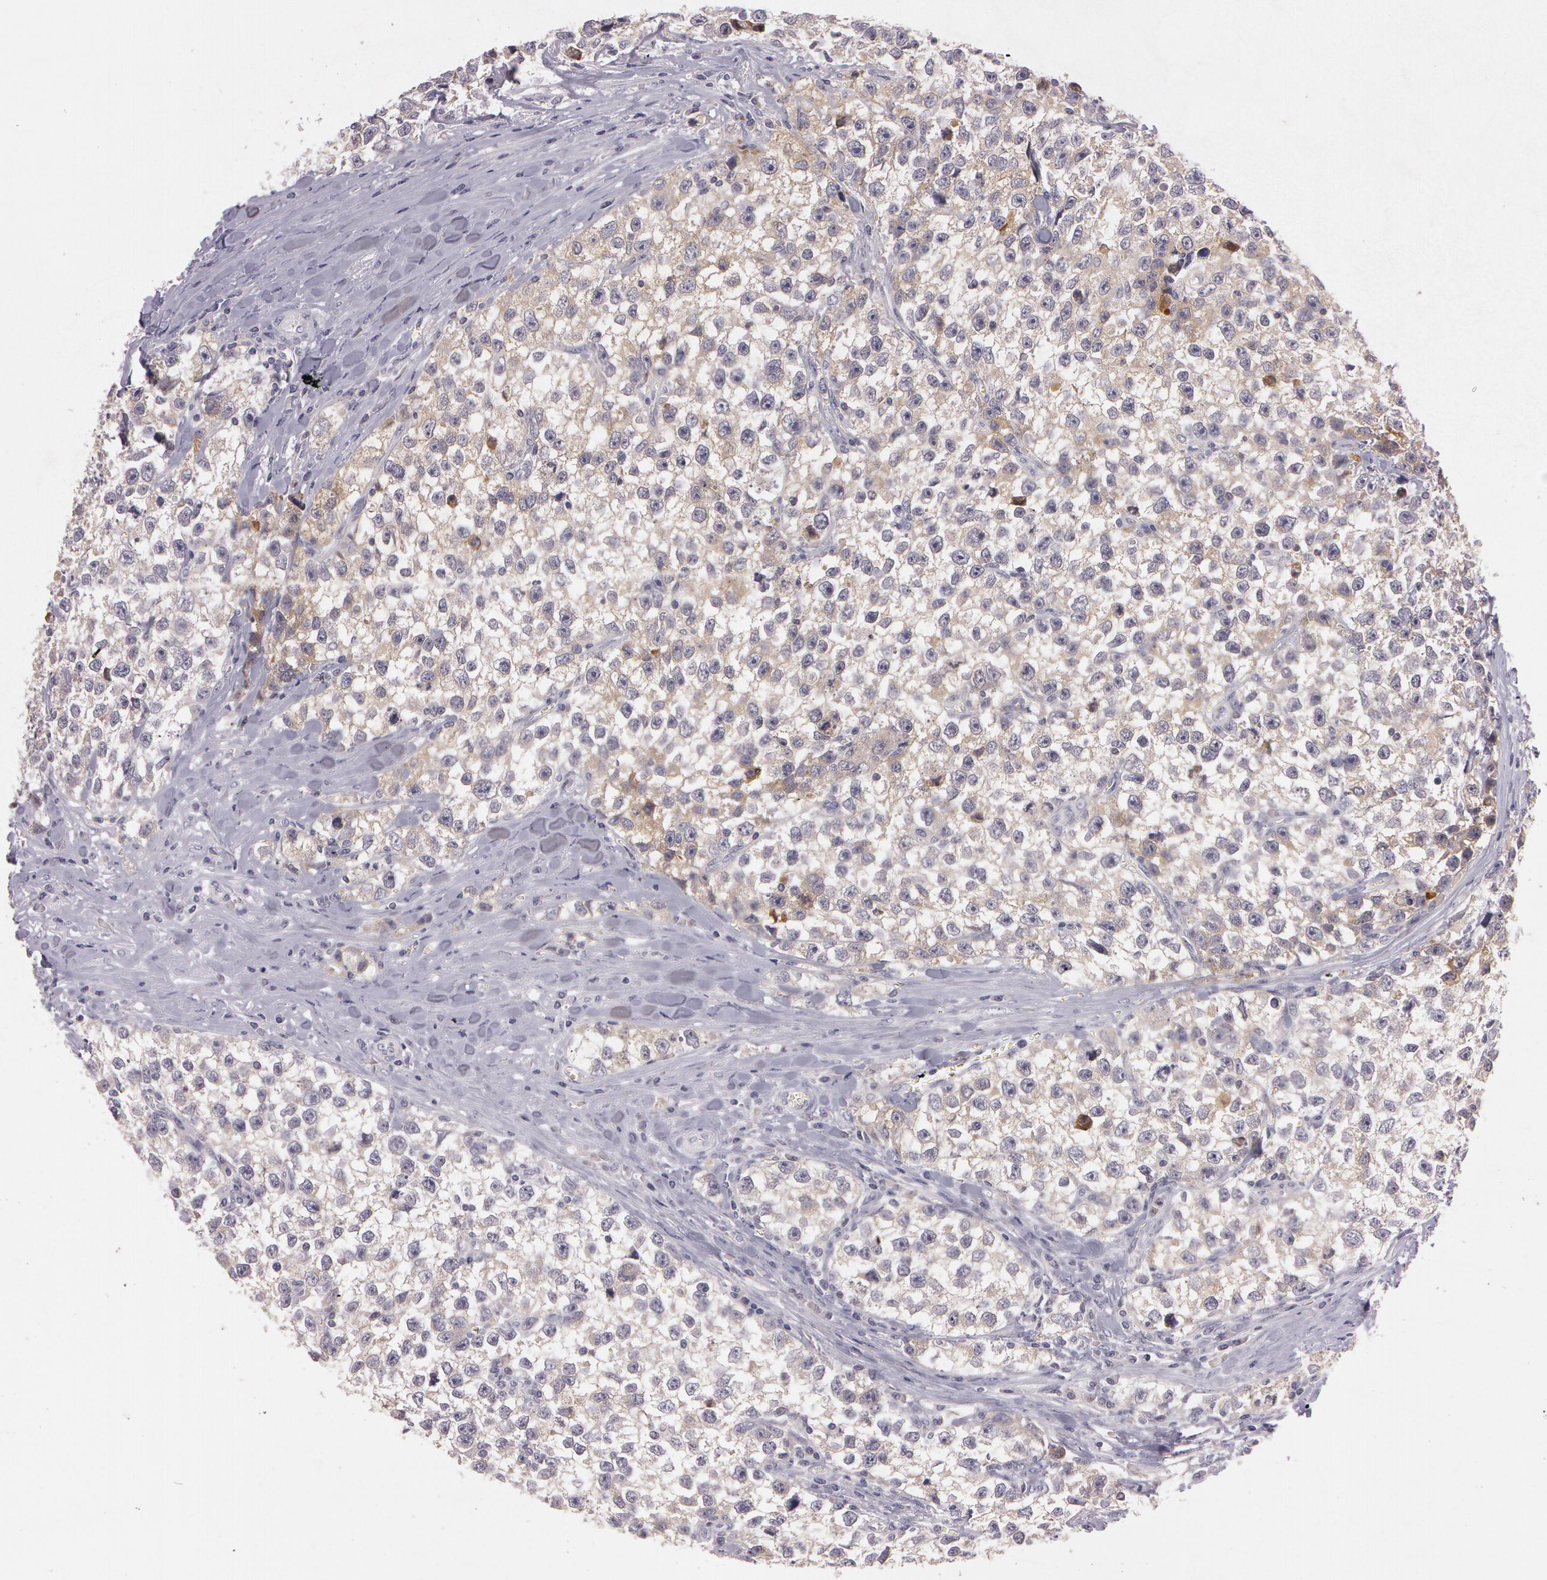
{"staining": {"intensity": "weak", "quantity": ">75%", "location": "cytoplasmic/membranous"}, "tissue": "testis cancer", "cell_type": "Tumor cells", "image_type": "cancer", "snomed": [{"axis": "morphology", "description": "Seminoma, NOS"}, {"axis": "morphology", "description": "Carcinoma, Embryonal, NOS"}, {"axis": "topography", "description": "Testis"}], "caption": "Weak cytoplasmic/membranous protein expression is identified in approximately >75% of tumor cells in embryonal carcinoma (testis). The staining was performed using DAB (3,3'-diaminobenzidine) to visualize the protein expression in brown, while the nuclei were stained in blue with hematoxylin (Magnification: 20x).", "gene": "MXRA5", "patient": {"sex": "male", "age": 30}}